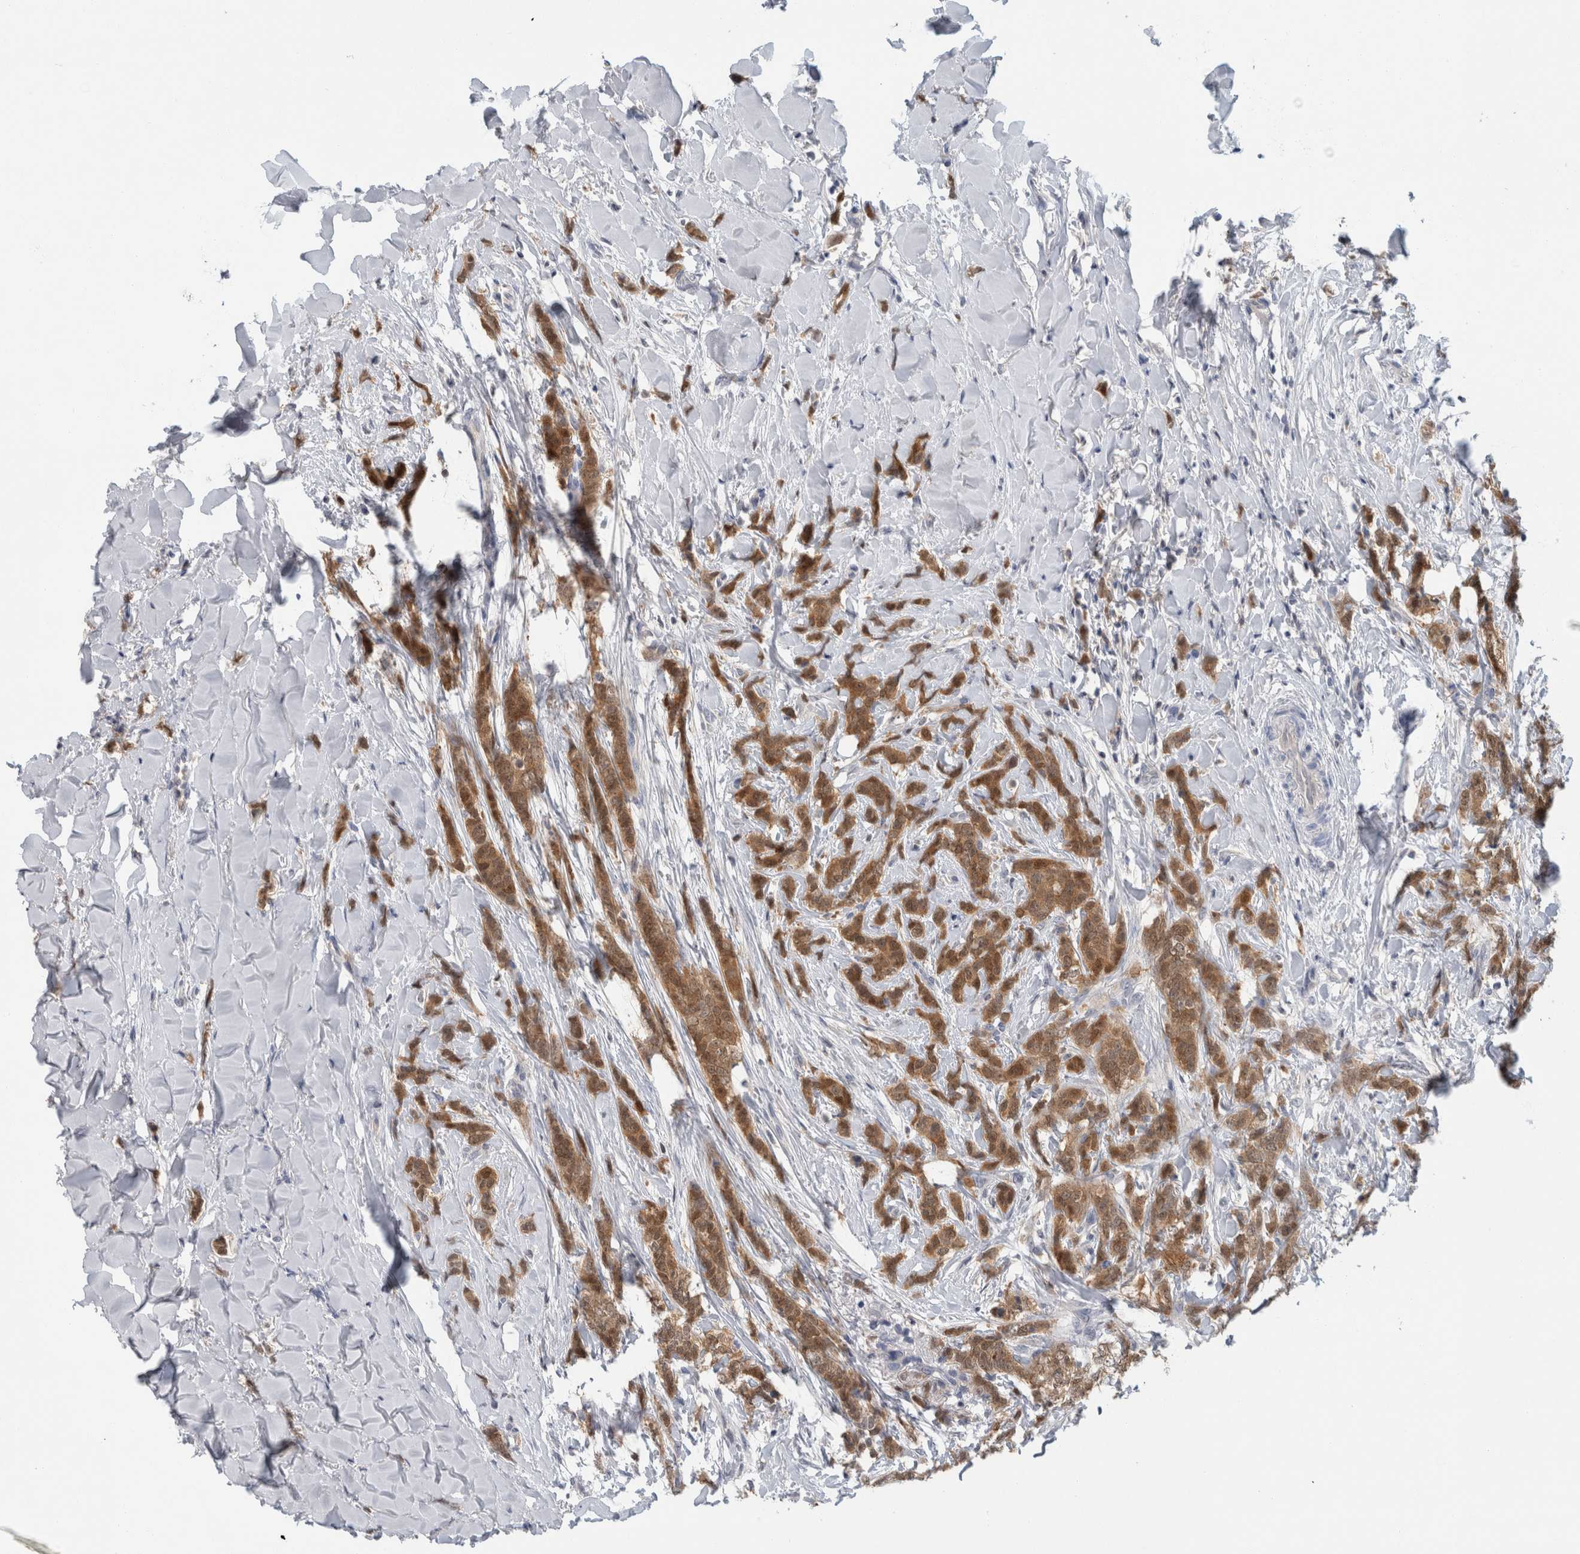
{"staining": {"intensity": "moderate", "quantity": ">75%", "location": "cytoplasmic/membranous,nuclear"}, "tissue": "breast cancer", "cell_type": "Tumor cells", "image_type": "cancer", "snomed": [{"axis": "morphology", "description": "Lobular carcinoma"}, {"axis": "topography", "description": "Skin"}, {"axis": "topography", "description": "Breast"}], "caption": "Lobular carcinoma (breast) stained for a protein (brown) exhibits moderate cytoplasmic/membranous and nuclear positive expression in approximately >75% of tumor cells.", "gene": "CASP6", "patient": {"sex": "female", "age": 46}}